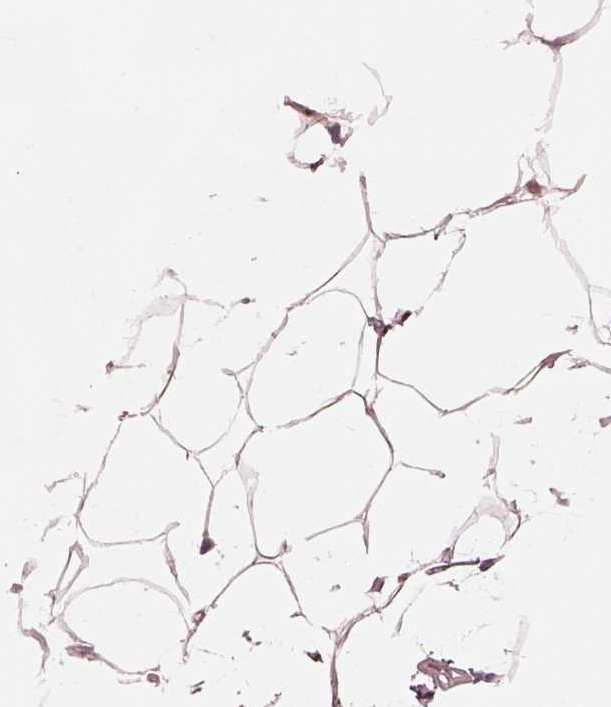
{"staining": {"intensity": "negative", "quantity": "none", "location": "none"}, "tissue": "breast", "cell_type": "Adipocytes", "image_type": "normal", "snomed": [{"axis": "morphology", "description": "Normal tissue, NOS"}, {"axis": "topography", "description": "Breast"}], "caption": "The histopathology image reveals no staining of adipocytes in unremarkable breast.", "gene": "ALOX5", "patient": {"sex": "female", "age": 32}}